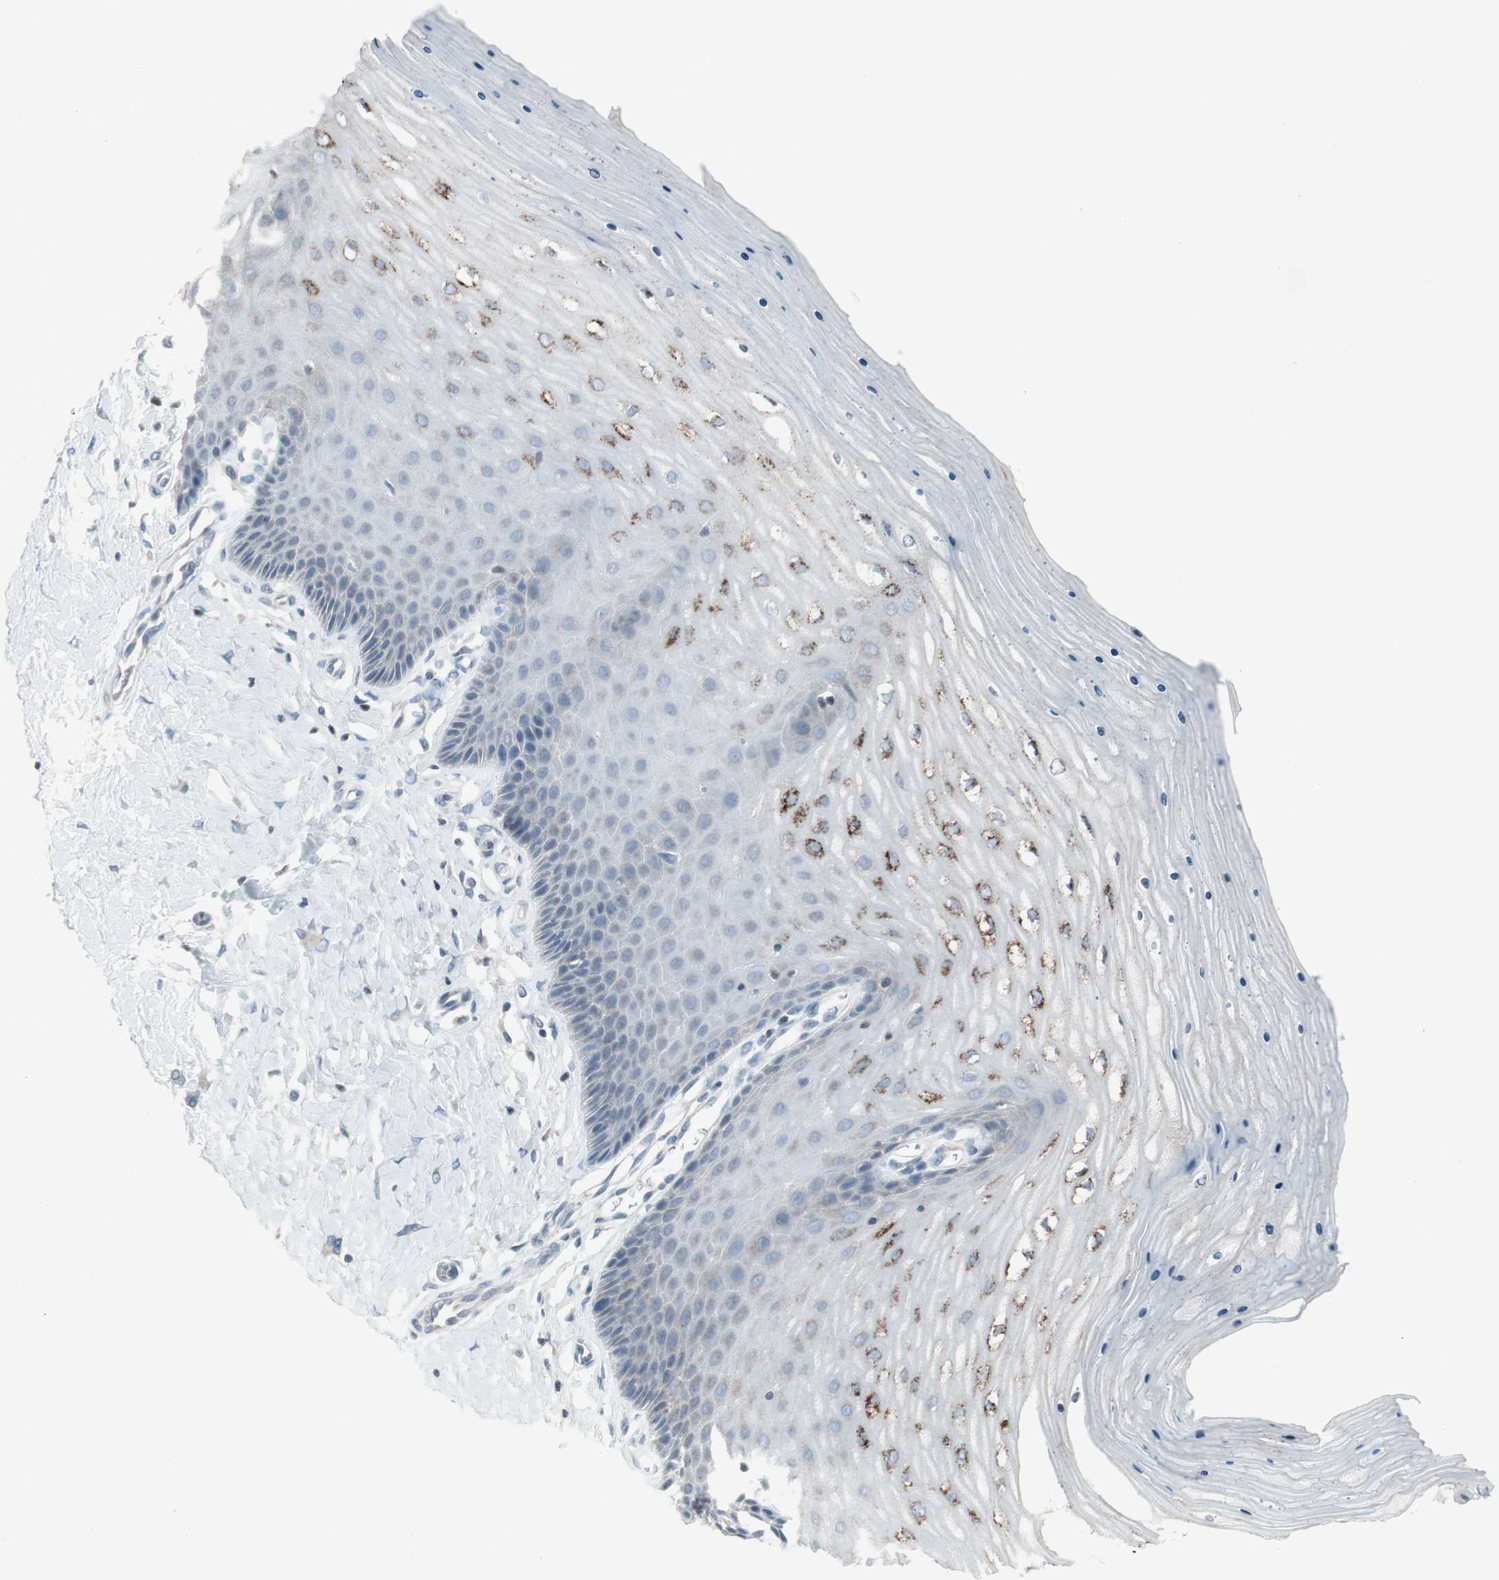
{"staining": {"intensity": "negative", "quantity": "none", "location": "none"}, "tissue": "cervix", "cell_type": "Glandular cells", "image_type": "normal", "snomed": [{"axis": "morphology", "description": "Normal tissue, NOS"}, {"axis": "topography", "description": "Cervix"}], "caption": "Glandular cells show no significant protein staining in benign cervix. Brightfield microscopy of immunohistochemistry stained with DAB (3,3'-diaminobenzidine) (brown) and hematoxylin (blue), captured at high magnification.", "gene": "ARG2", "patient": {"sex": "female", "age": 55}}